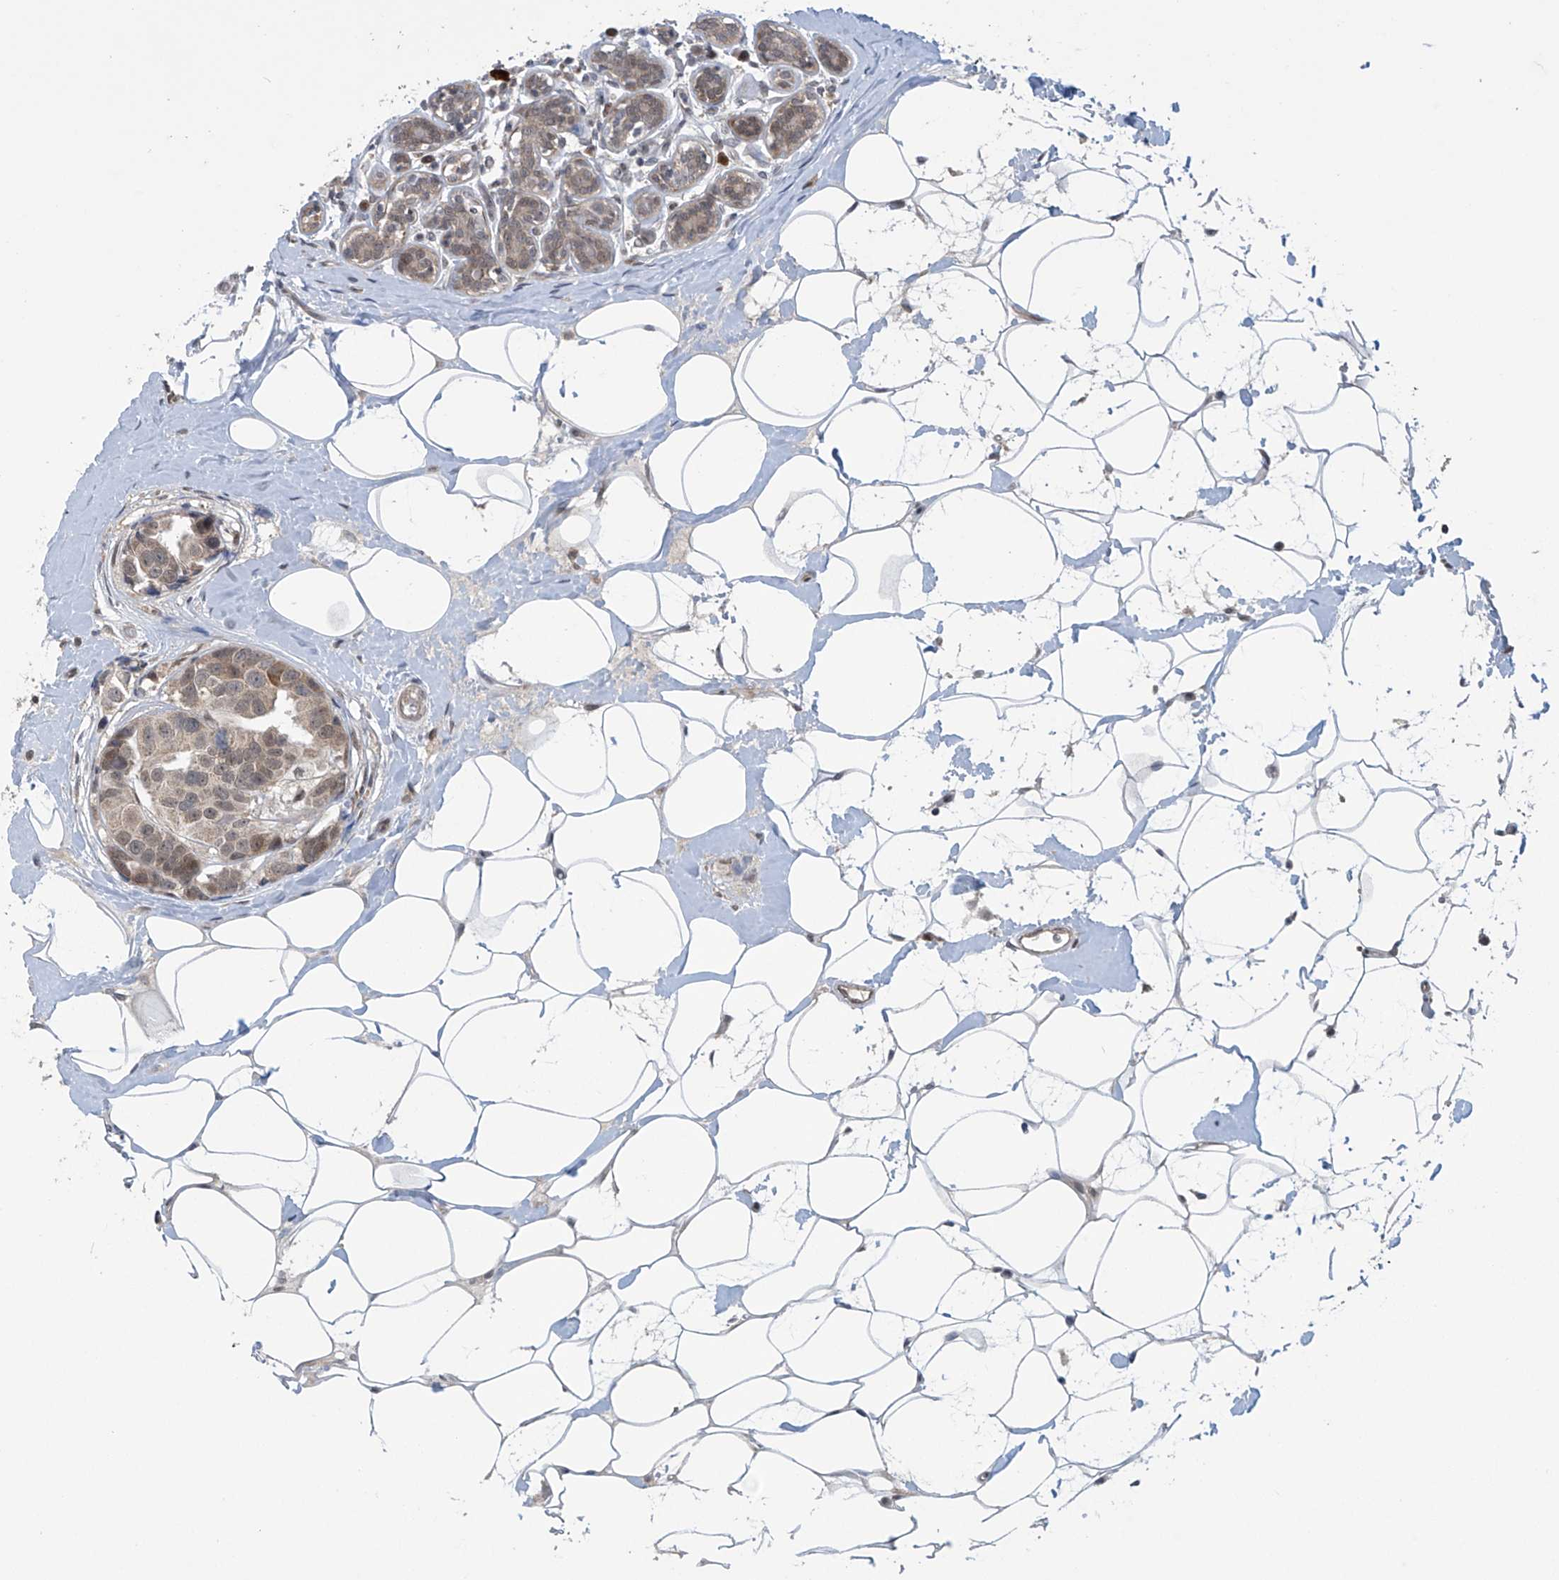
{"staining": {"intensity": "weak", "quantity": ">75%", "location": "cytoplasmic/membranous,nuclear"}, "tissue": "breast cancer", "cell_type": "Tumor cells", "image_type": "cancer", "snomed": [{"axis": "morphology", "description": "Normal tissue, NOS"}, {"axis": "morphology", "description": "Duct carcinoma"}, {"axis": "topography", "description": "Breast"}], "caption": "Immunohistochemical staining of breast cancer shows weak cytoplasmic/membranous and nuclear protein staining in about >75% of tumor cells. (IHC, brightfield microscopy, high magnification).", "gene": "ABHD13", "patient": {"sex": "female", "age": 39}}